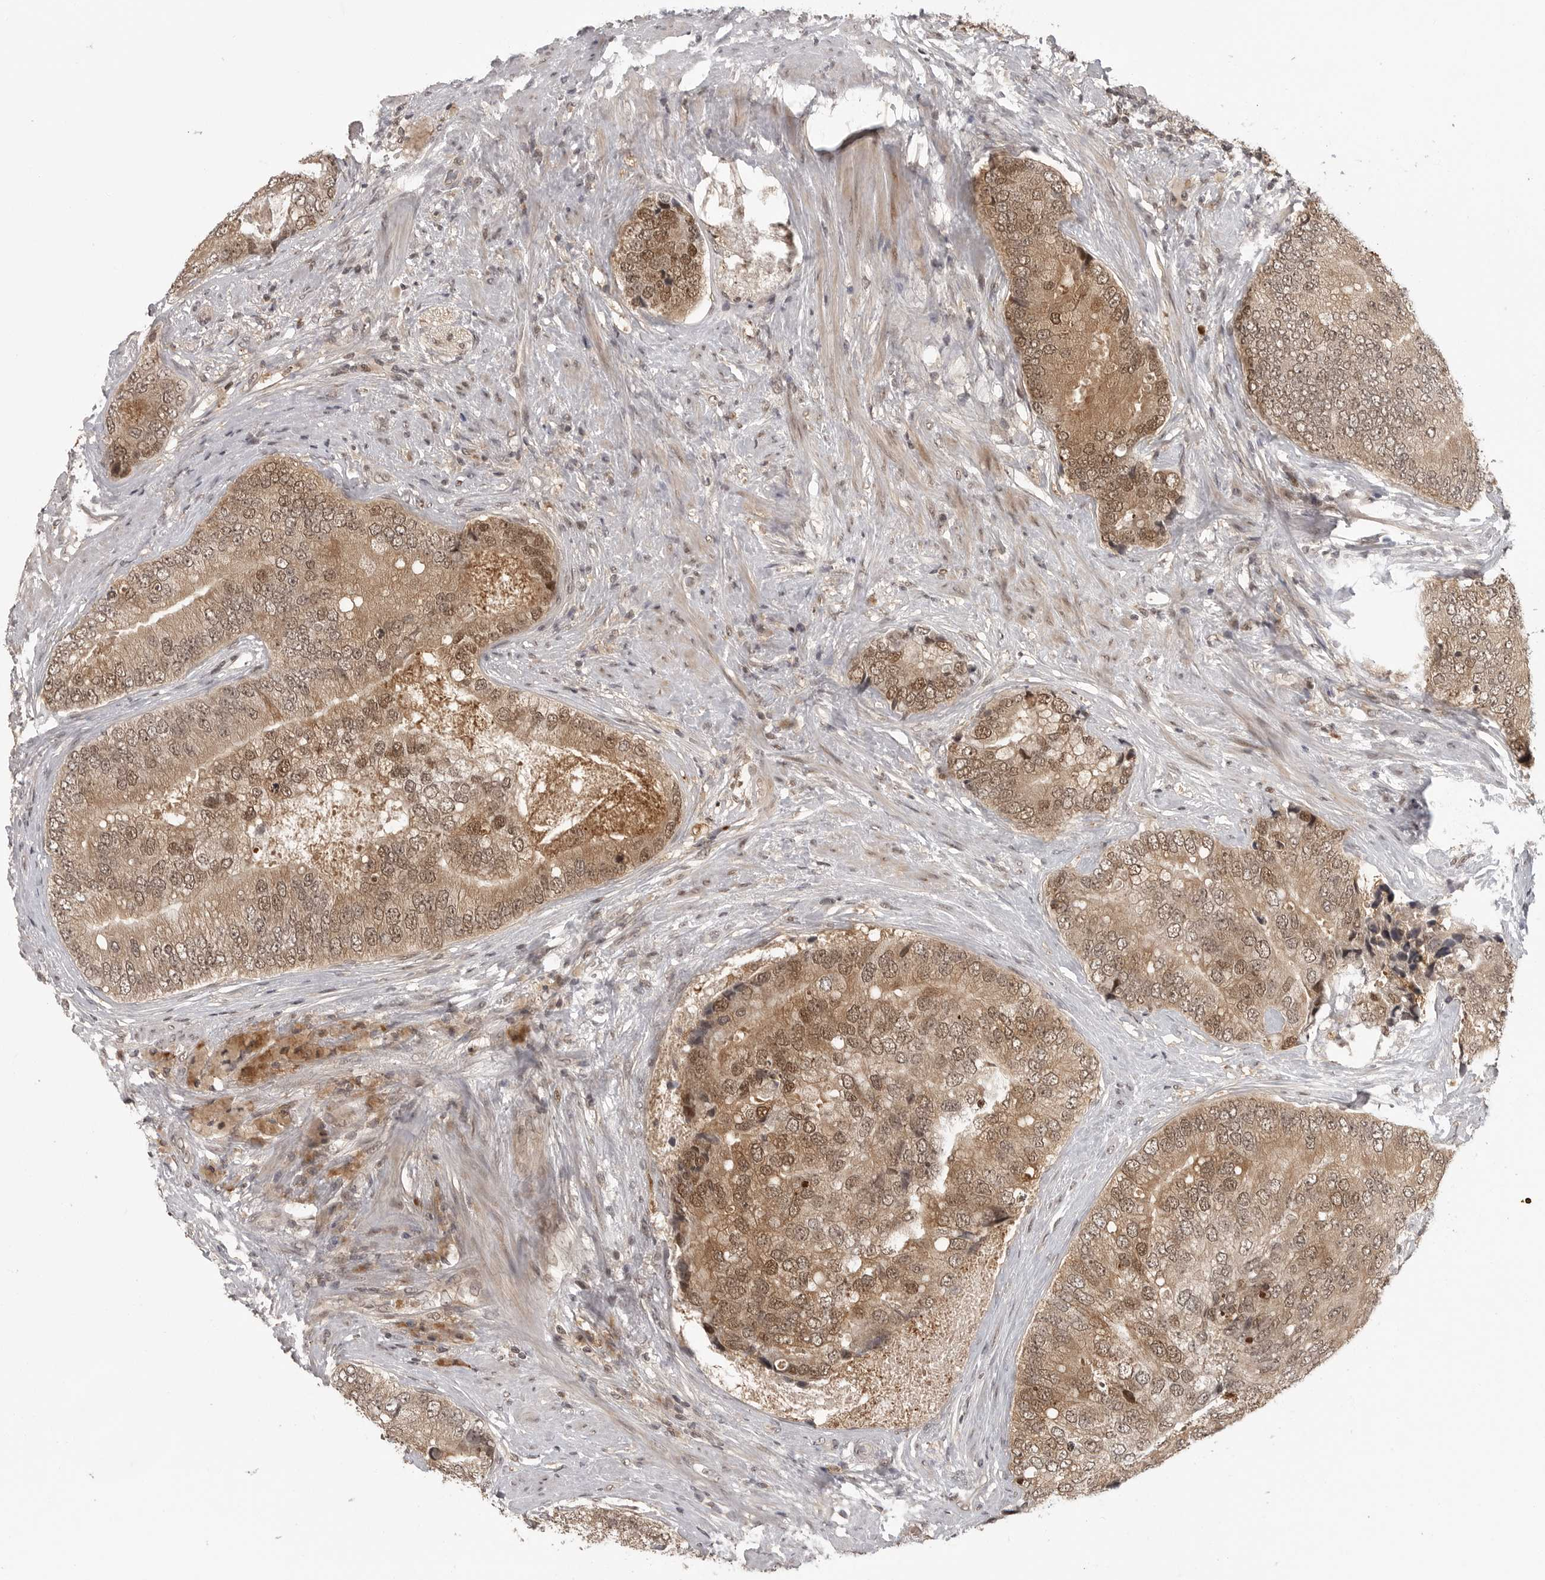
{"staining": {"intensity": "moderate", "quantity": ">75%", "location": "cytoplasmic/membranous,nuclear"}, "tissue": "prostate cancer", "cell_type": "Tumor cells", "image_type": "cancer", "snomed": [{"axis": "morphology", "description": "Adenocarcinoma, High grade"}, {"axis": "topography", "description": "Prostate"}], "caption": "Human prostate adenocarcinoma (high-grade) stained with a protein marker exhibits moderate staining in tumor cells.", "gene": "PEG3", "patient": {"sex": "male", "age": 70}}